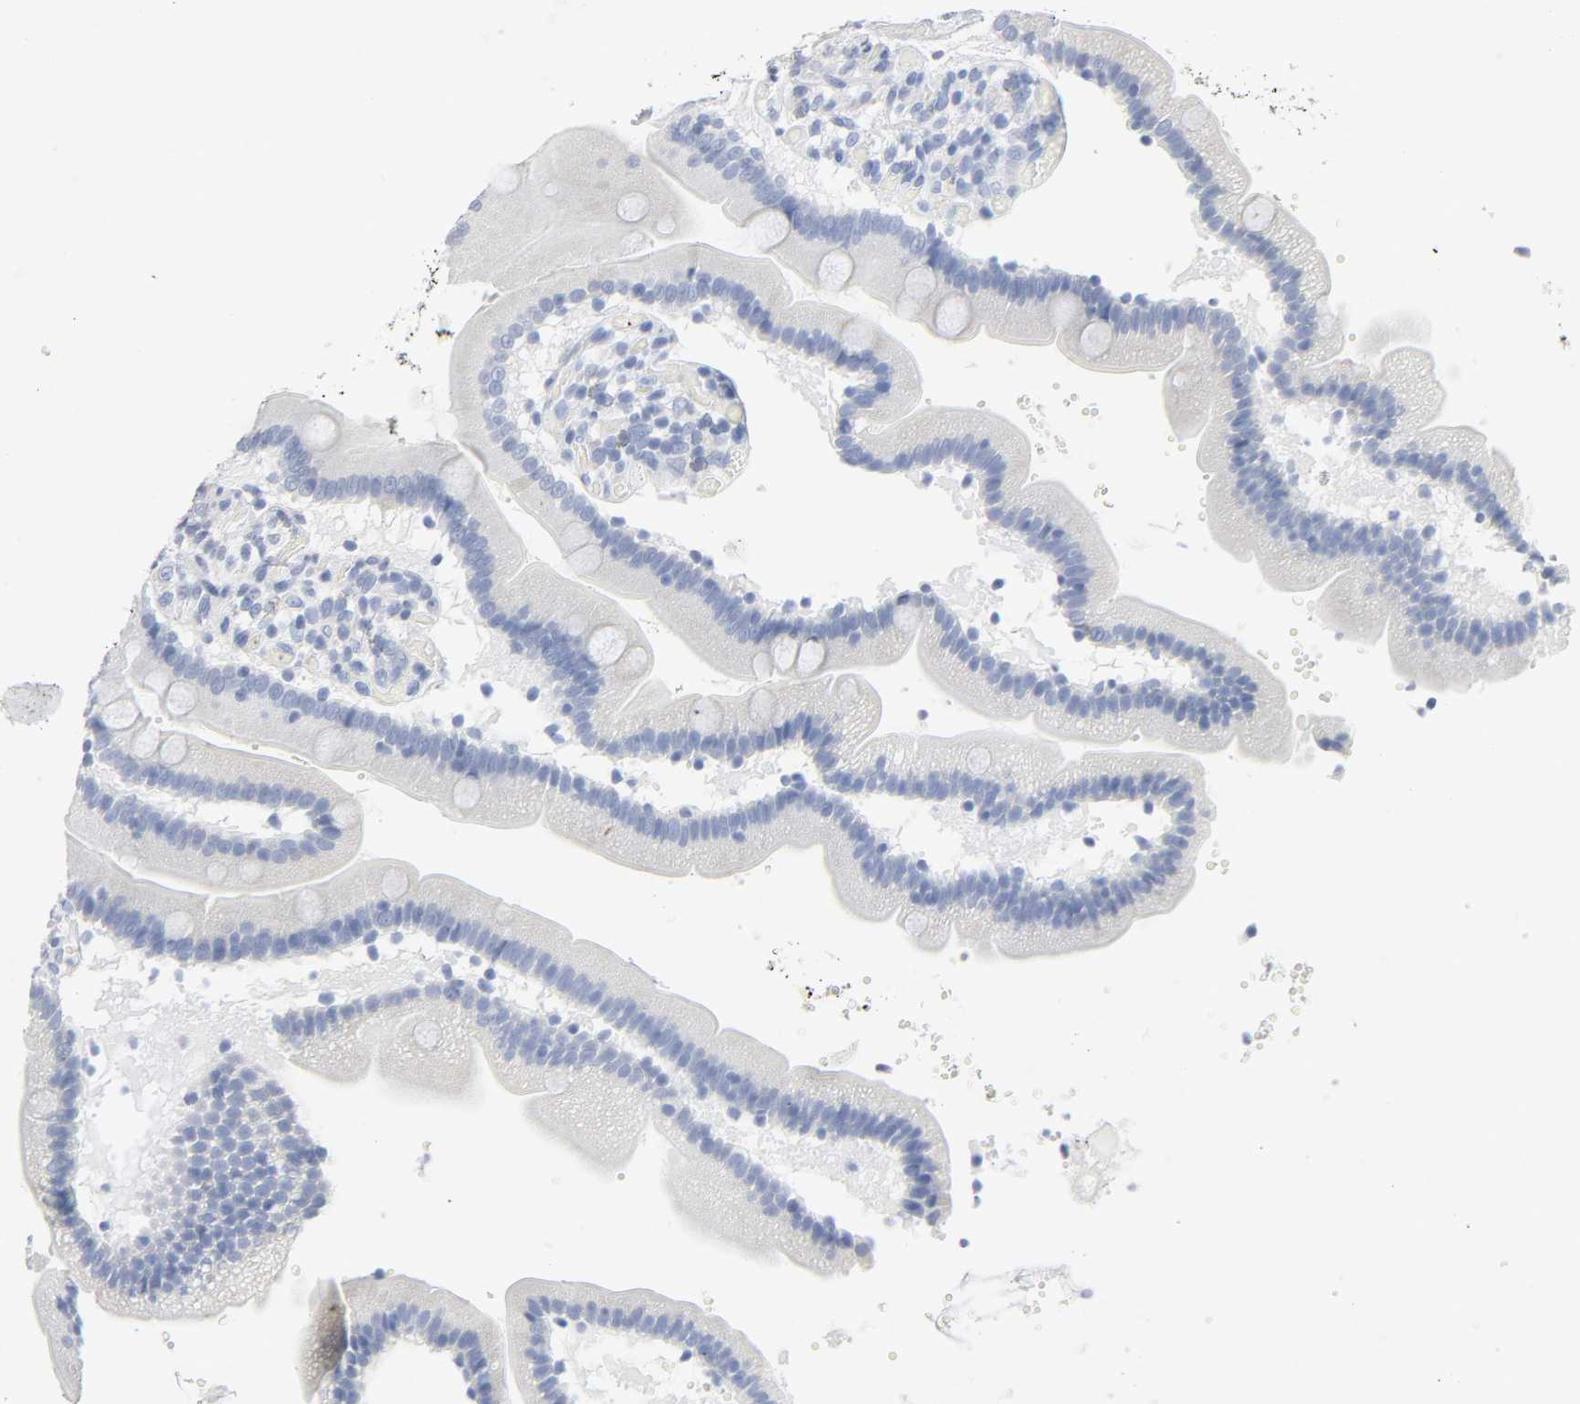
{"staining": {"intensity": "negative", "quantity": "none", "location": "none"}, "tissue": "duodenum", "cell_type": "Glandular cells", "image_type": "normal", "snomed": [{"axis": "morphology", "description": "Normal tissue, NOS"}, {"axis": "topography", "description": "Duodenum"}], "caption": "Glandular cells show no significant protein expression in unremarkable duodenum. (DAB immunohistochemistry (IHC) visualized using brightfield microscopy, high magnification).", "gene": "ACP3", "patient": {"sex": "male", "age": 66}}